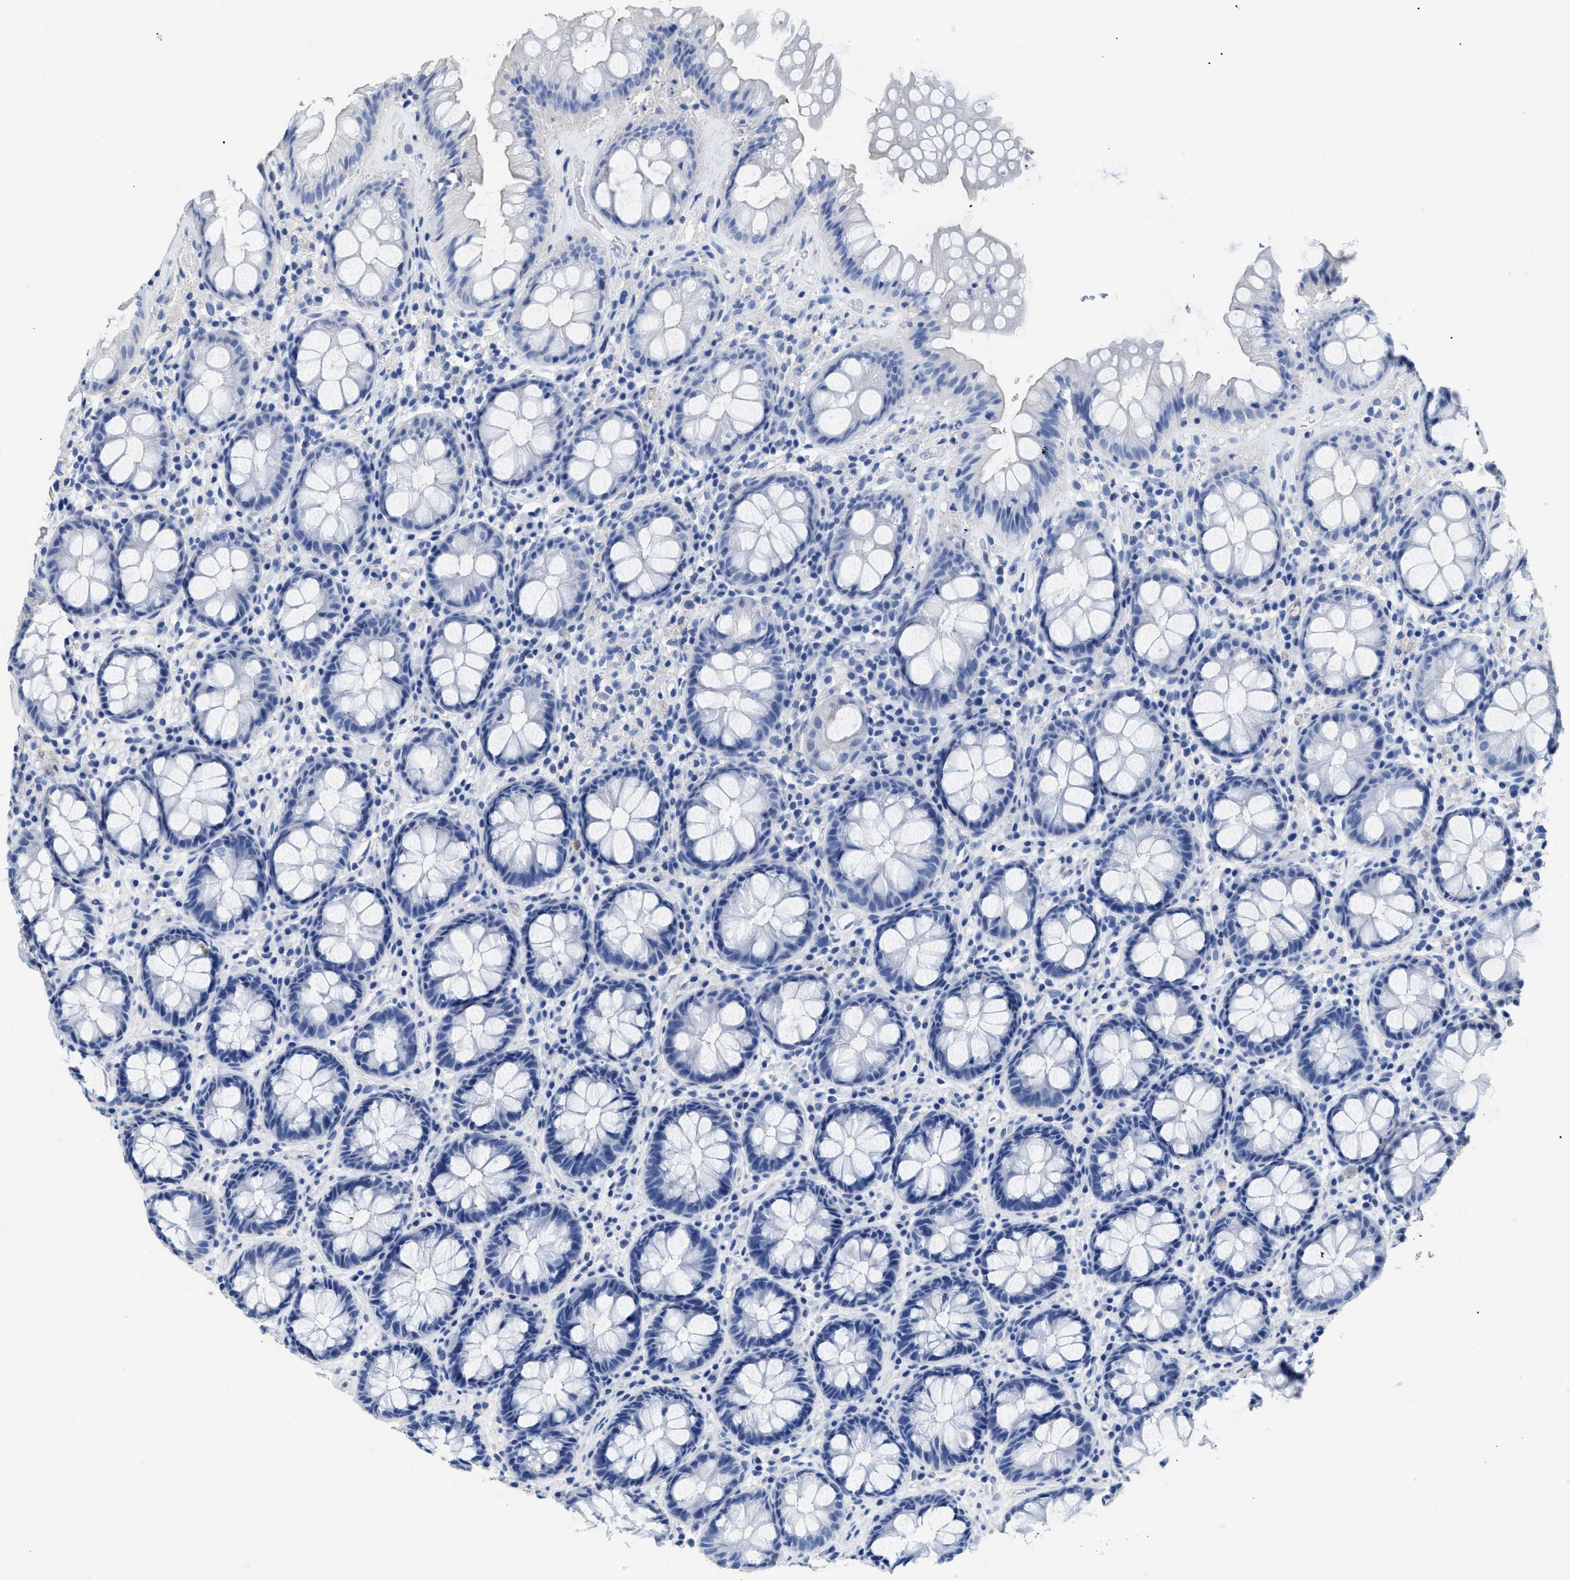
{"staining": {"intensity": "negative", "quantity": "none", "location": "none"}, "tissue": "rectum", "cell_type": "Glandular cells", "image_type": "normal", "snomed": [{"axis": "morphology", "description": "Normal tissue, NOS"}, {"axis": "topography", "description": "Rectum"}], "caption": "Rectum stained for a protein using immunohistochemistry (IHC) exhibits no staining glandular cells.", "gene": "DLC1", "patient": {"sex": "male", "age": 64}}